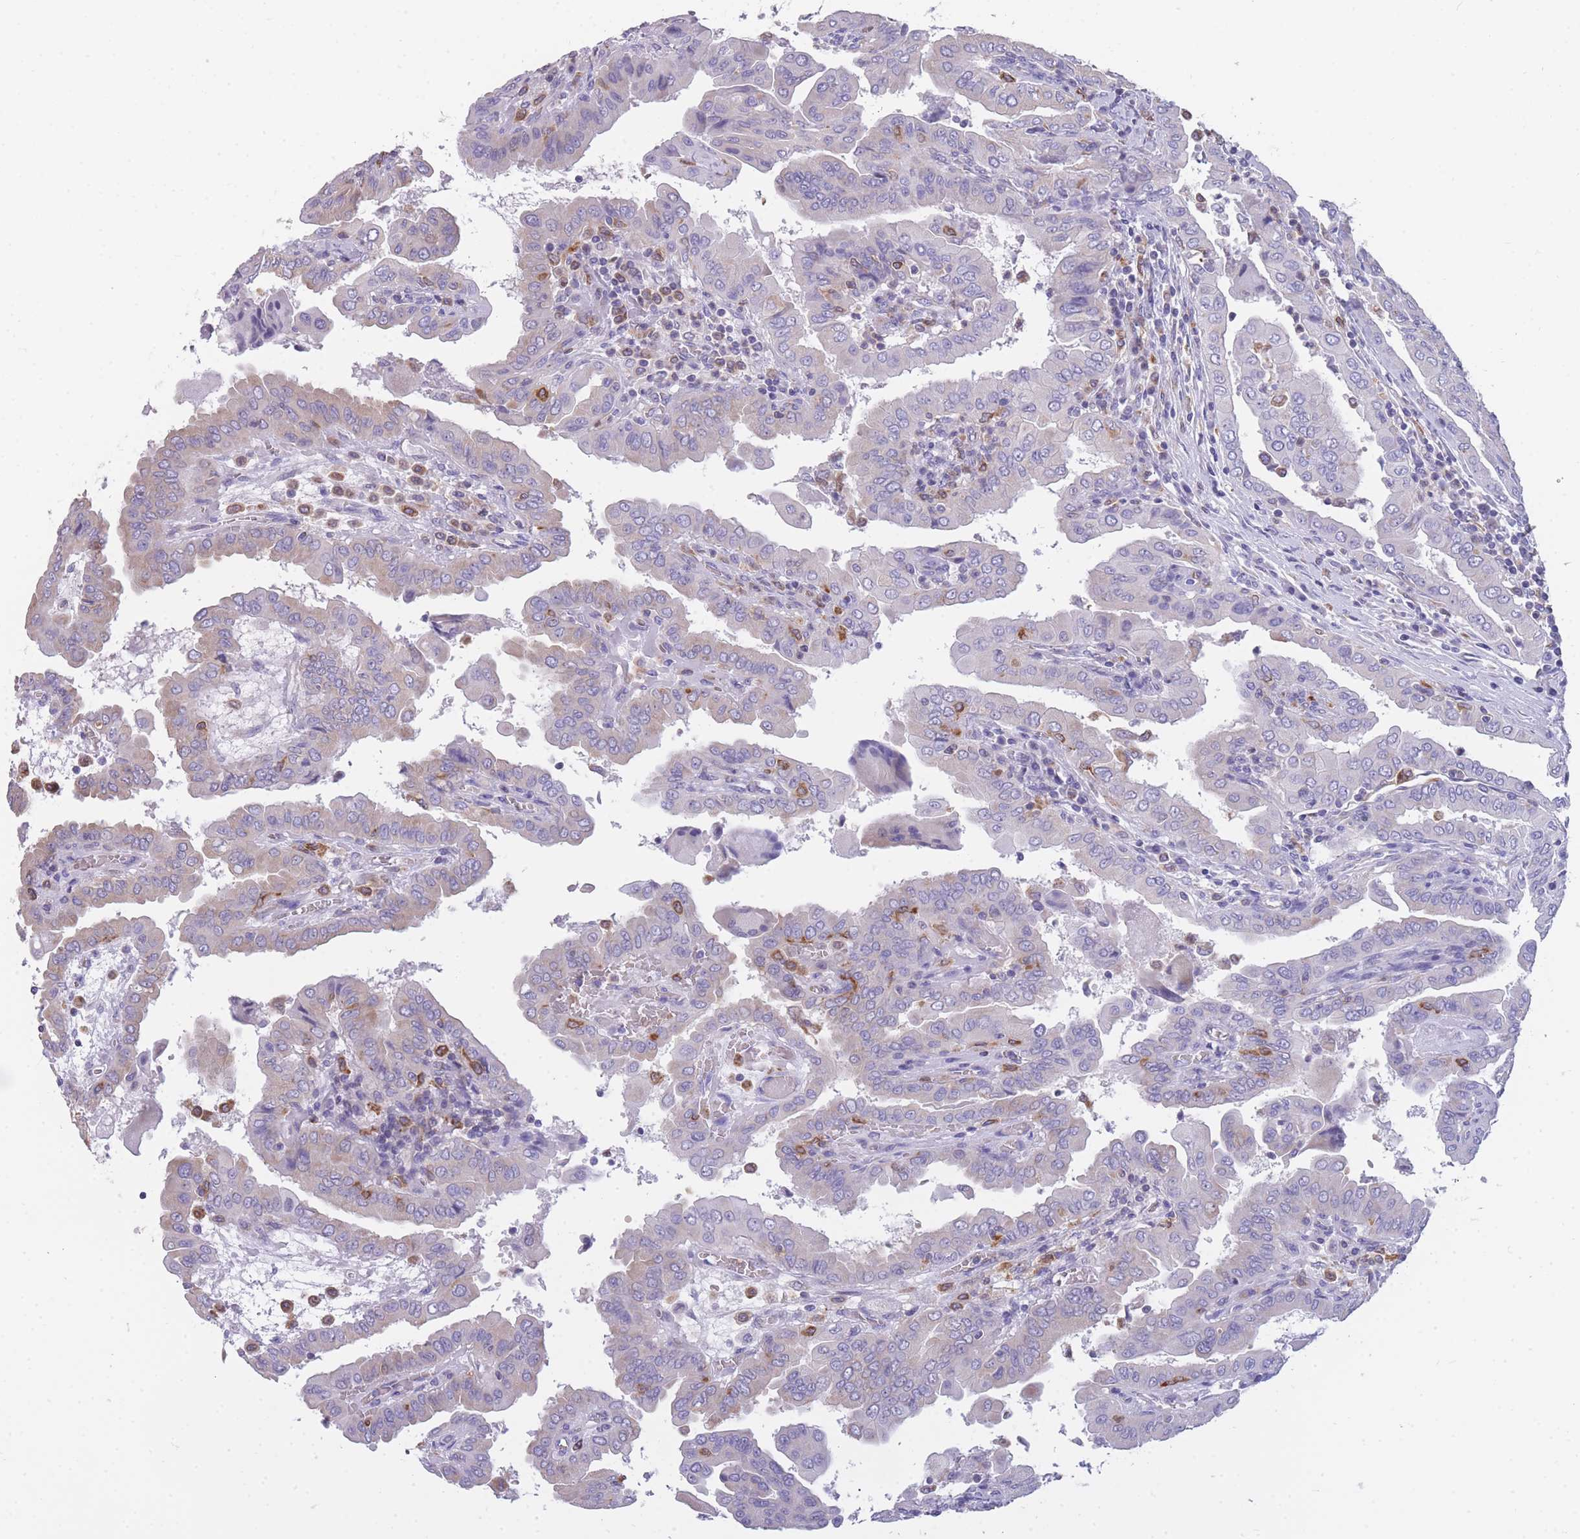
{"staining": {"intensity": "negative", "quantity": "none", "location": "none"}, "tissue": "thyroid cancer", "cell_type": "Tumor cells", "image_type": "cancer", "snomed": [{"axis": "morphology", "description": "Papillary adenocarcinoma, NOS"}, {"axis": "topography", "description": "Thyroid gland"}], "caption": "Immunohistochemistry of papillary adenocarcinoma (thyroid) demonstrates no positivity in tumor cells.", "gene": "ZNF662", "patient": {"sex": "male", "age": 33}}